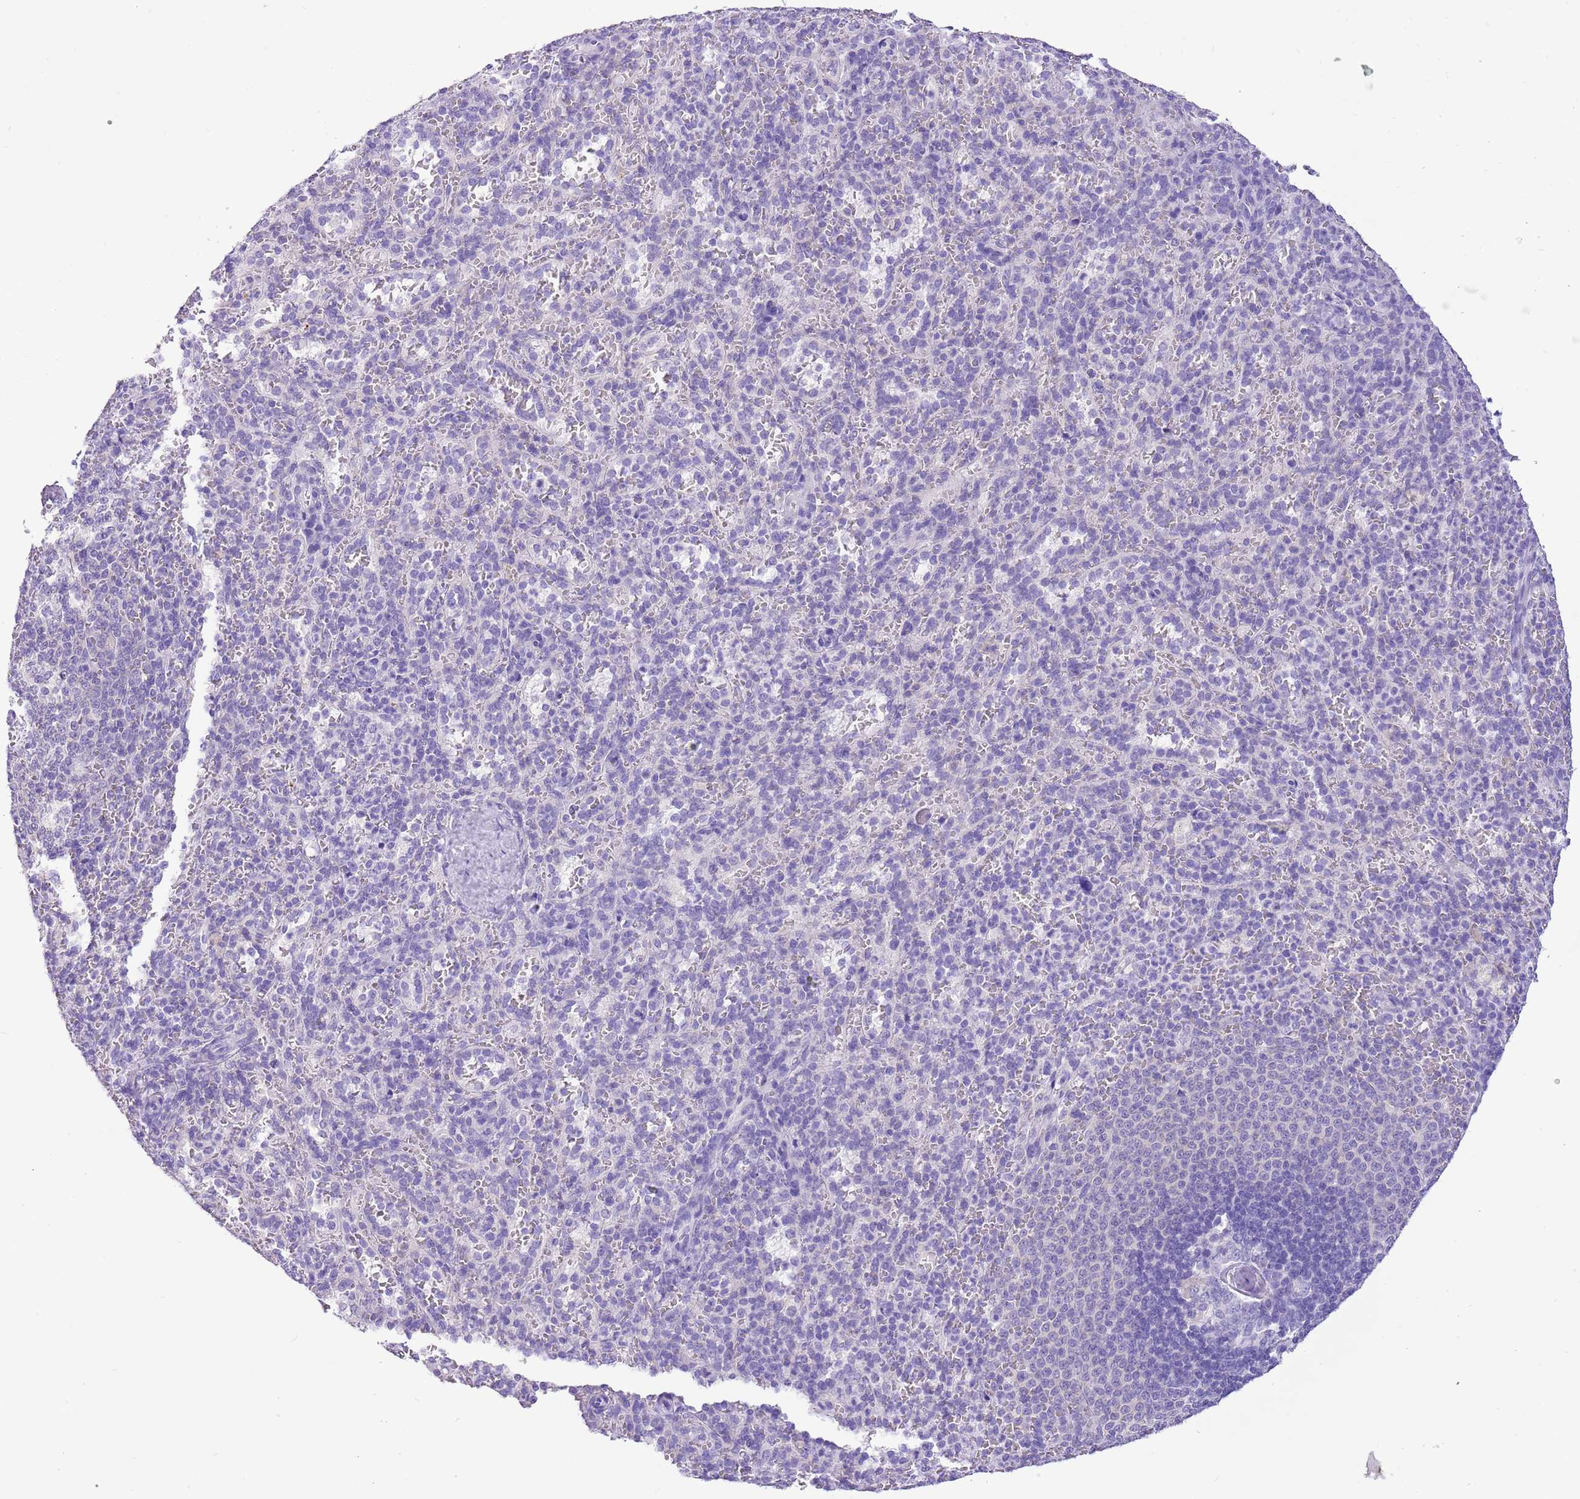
{"staining": {"intensity": "negative", "quantity": "none", "location": "none"}, "tissue": "spleen", "cell_type": "Cells in red pulp", "image_type": "normal", "snomed": [{"axis": "morphology", "description": "Normal tissue, NOS"}, {"axis": "topography", "description": "Spleen"}], "caption": "The photomicrograph demonstrates no significant positivity in cells in red pulp of spleen. (DAB (3,3'-diaminobenzidine) immunohistochemistry, high magnification).", "gene": "R3HDM4", "patient": {"sex": "female", "age": 21}}